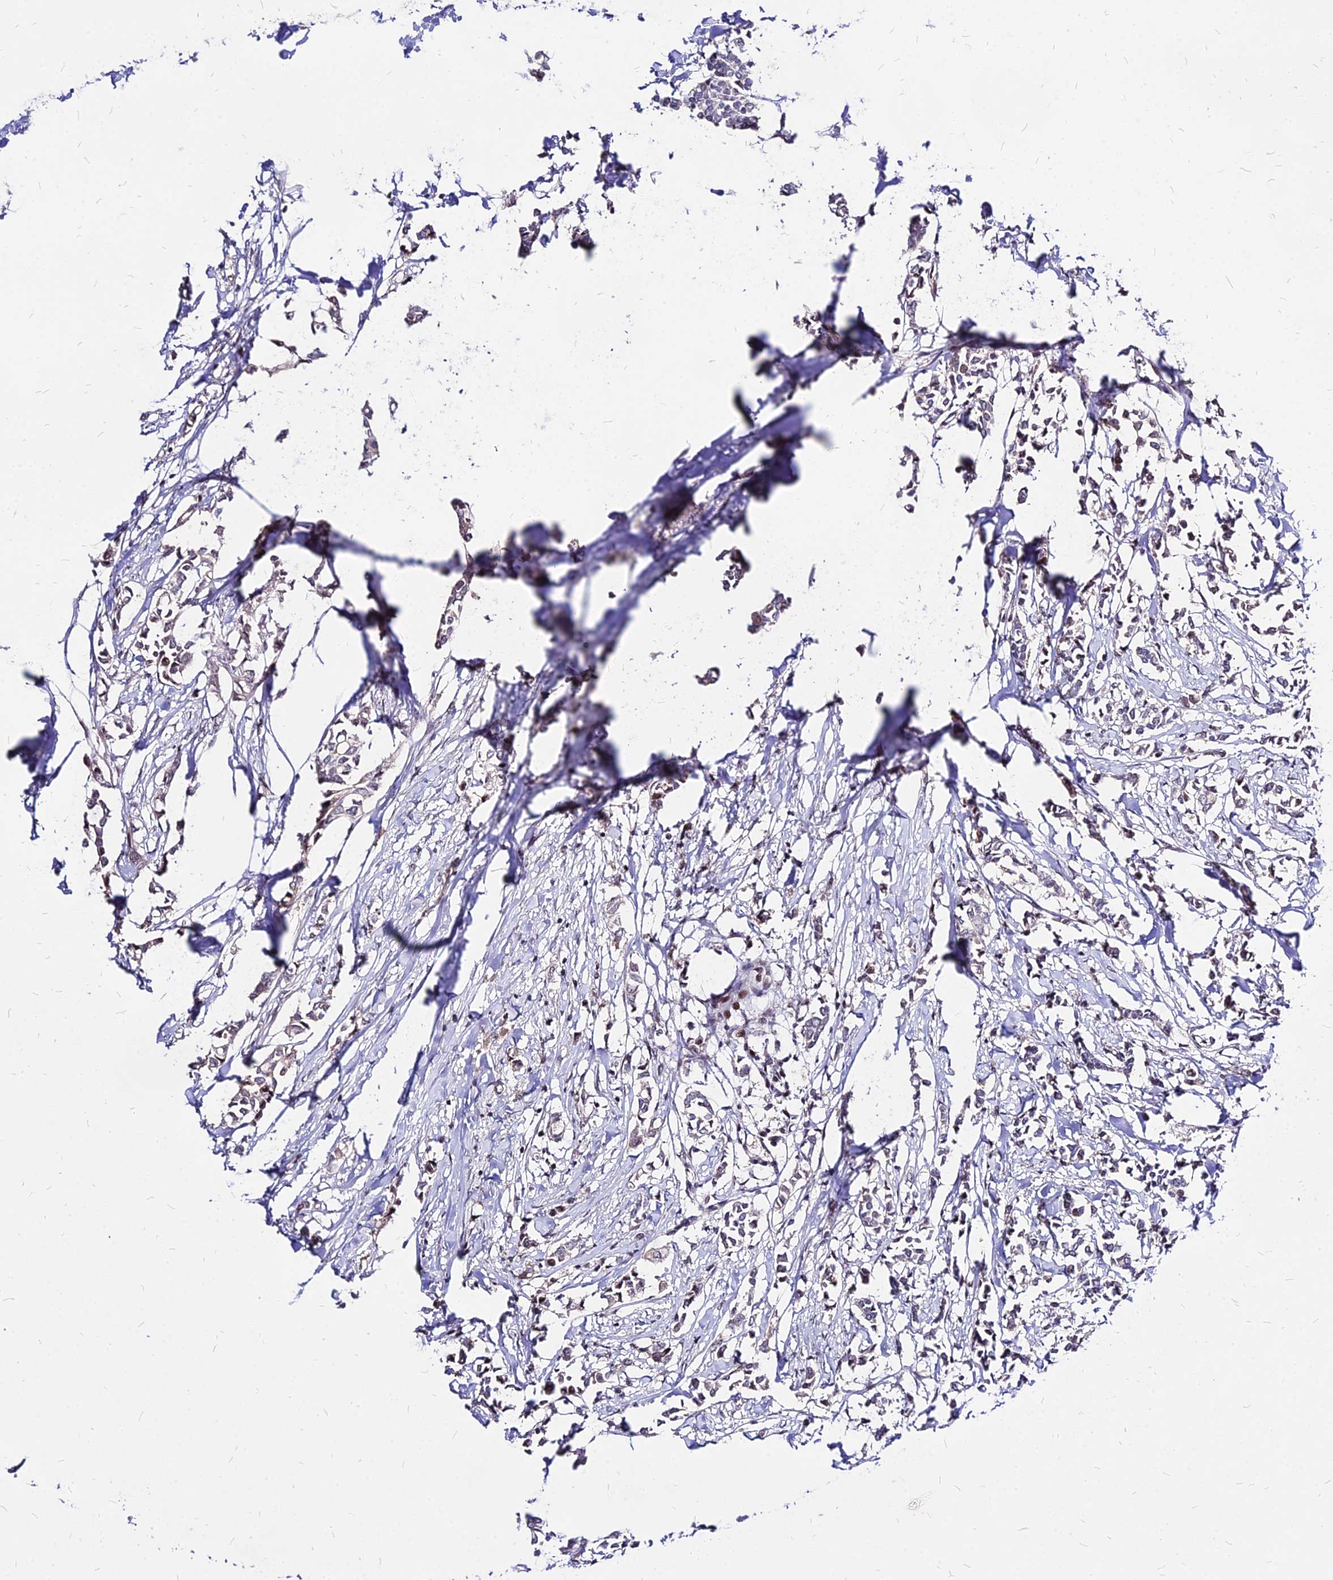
{"staining": {"intensity": "moderate", "quantity": "<25%", "location": "nuclear"}, "tissue": "breast cancer", "cell_type": "Tumor cells", "image_type": "cancer", "snomed": [{"axis": "morphology", "description": "Duct carcinoma"}, {"axis": "topography", "description": "Breast"}], "caption": "DAB (3,3'-diaminobenzidine) immunohistochemical staining of human breast cancer shows moderate nuclear protein expression in about <25% of tumor cells. (DAB IHC, brown staining for protein, blue staining for nuclei).", "gene": "DDX55", "patient": {"sex": "female", "age": 41}}